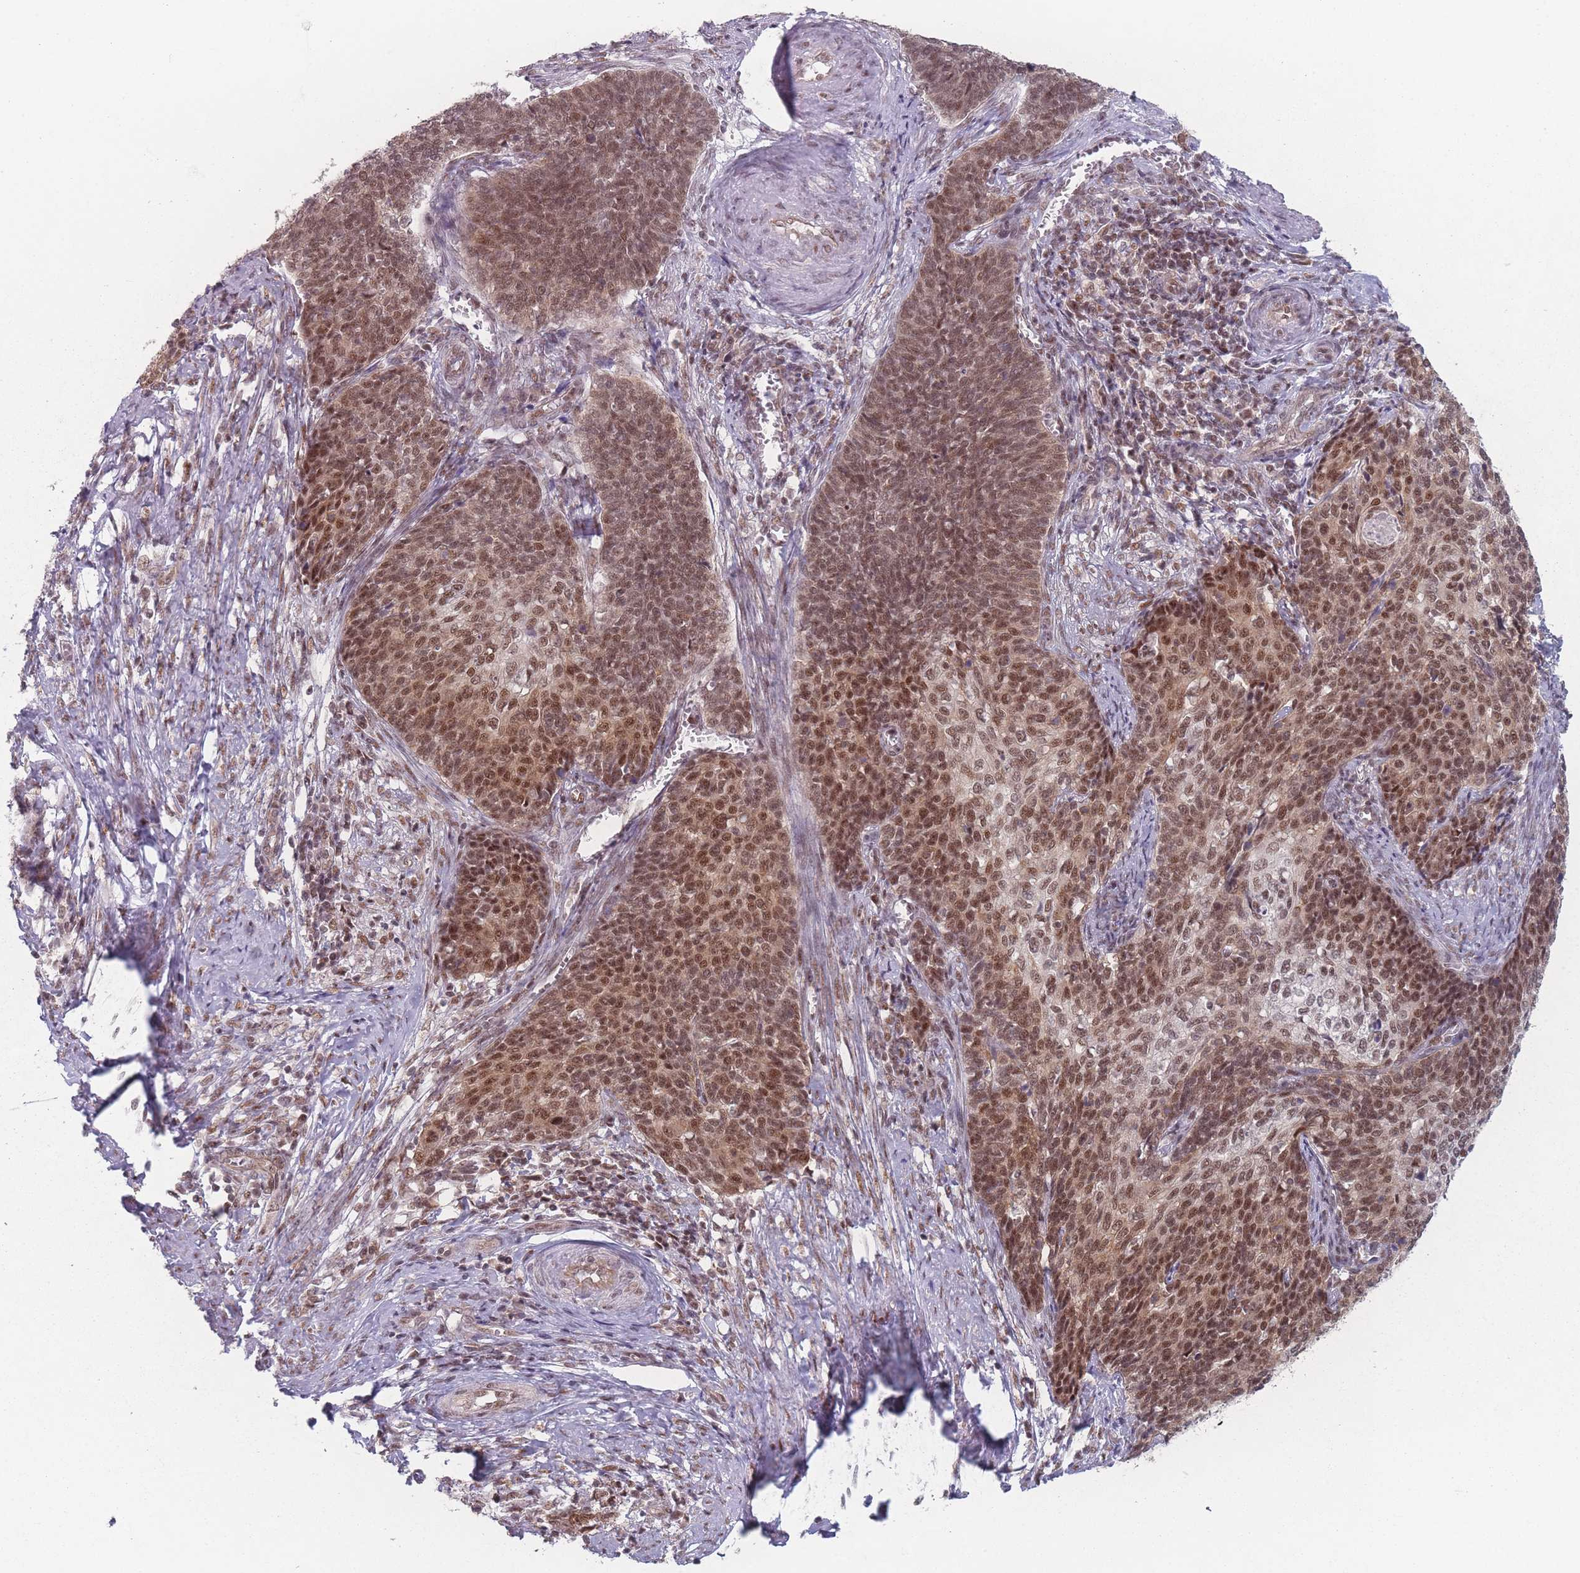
{"staining": {"intensity": "moderate", "quantity": ">75%", "location": "nuclear"}, "tissue": "cervical cancer", "cell_type": "Tumor cells", "image_type": "cancer", "snomed": [{"axis": "morphology", "description": "Squamous cell carcinoma, NOS"}, {"axis": "topography", "description": "Cervix"}], "caption": "Immunohistochemical staining of squamous cell carcinoma (cervical) demonstrates moderate nuclear protein staining in about >75% of tumor cells. The staining was performed using DAB (3,3'-diaminobenzidine), with brown indicating positive protein expression. Nuclei are stained blue with hematoxylin.", "gene": "ZC3H14", "patient": {"sex": "female", "age": 39}}